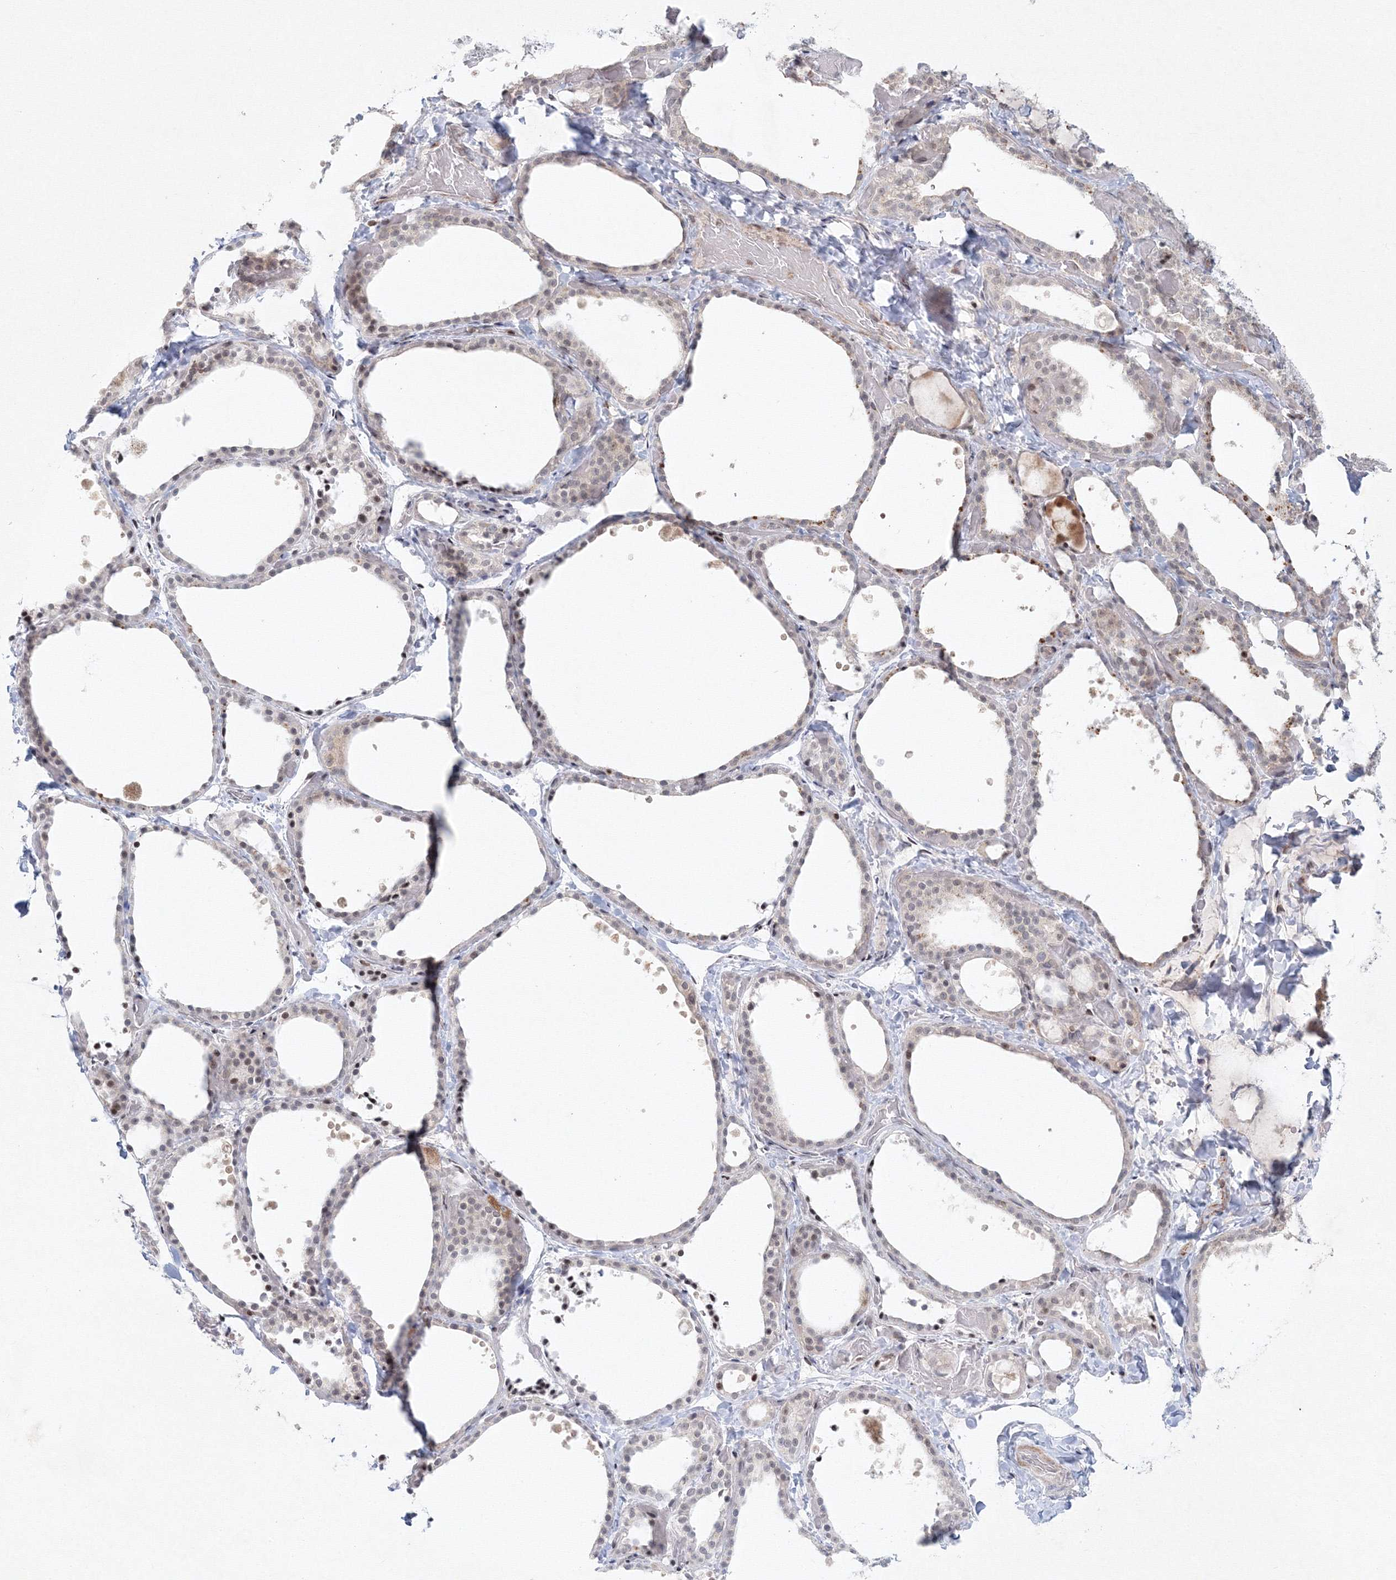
{"staining": {"intensity": "moderate", "quantity": "25%-75%", "location": "cytoplasmic/membranous,nuclear"}, "tissue": "thyroid gland", "cell_type": "Glandular cells", "image_type": "normal", "snomed": [{"axis": "morphology", "description": "Normal tissue, NOS"}, {"axis": "topography", "description": "Thyroid gland"}], "caption": "Glandular cells demonstrate medium levels of moderate cytoplasmic/membranous,nuclear positivity in about 25%-75% of cells in benign thyroid gland. Using DAB (3,3'-diaminobenzidine) (brown) and hematoxylin (blue) stains, captured at high magnification using brightfield microscopy.", "gene": "KIF4A", "patient": {"sex": "female", "age": 44}}